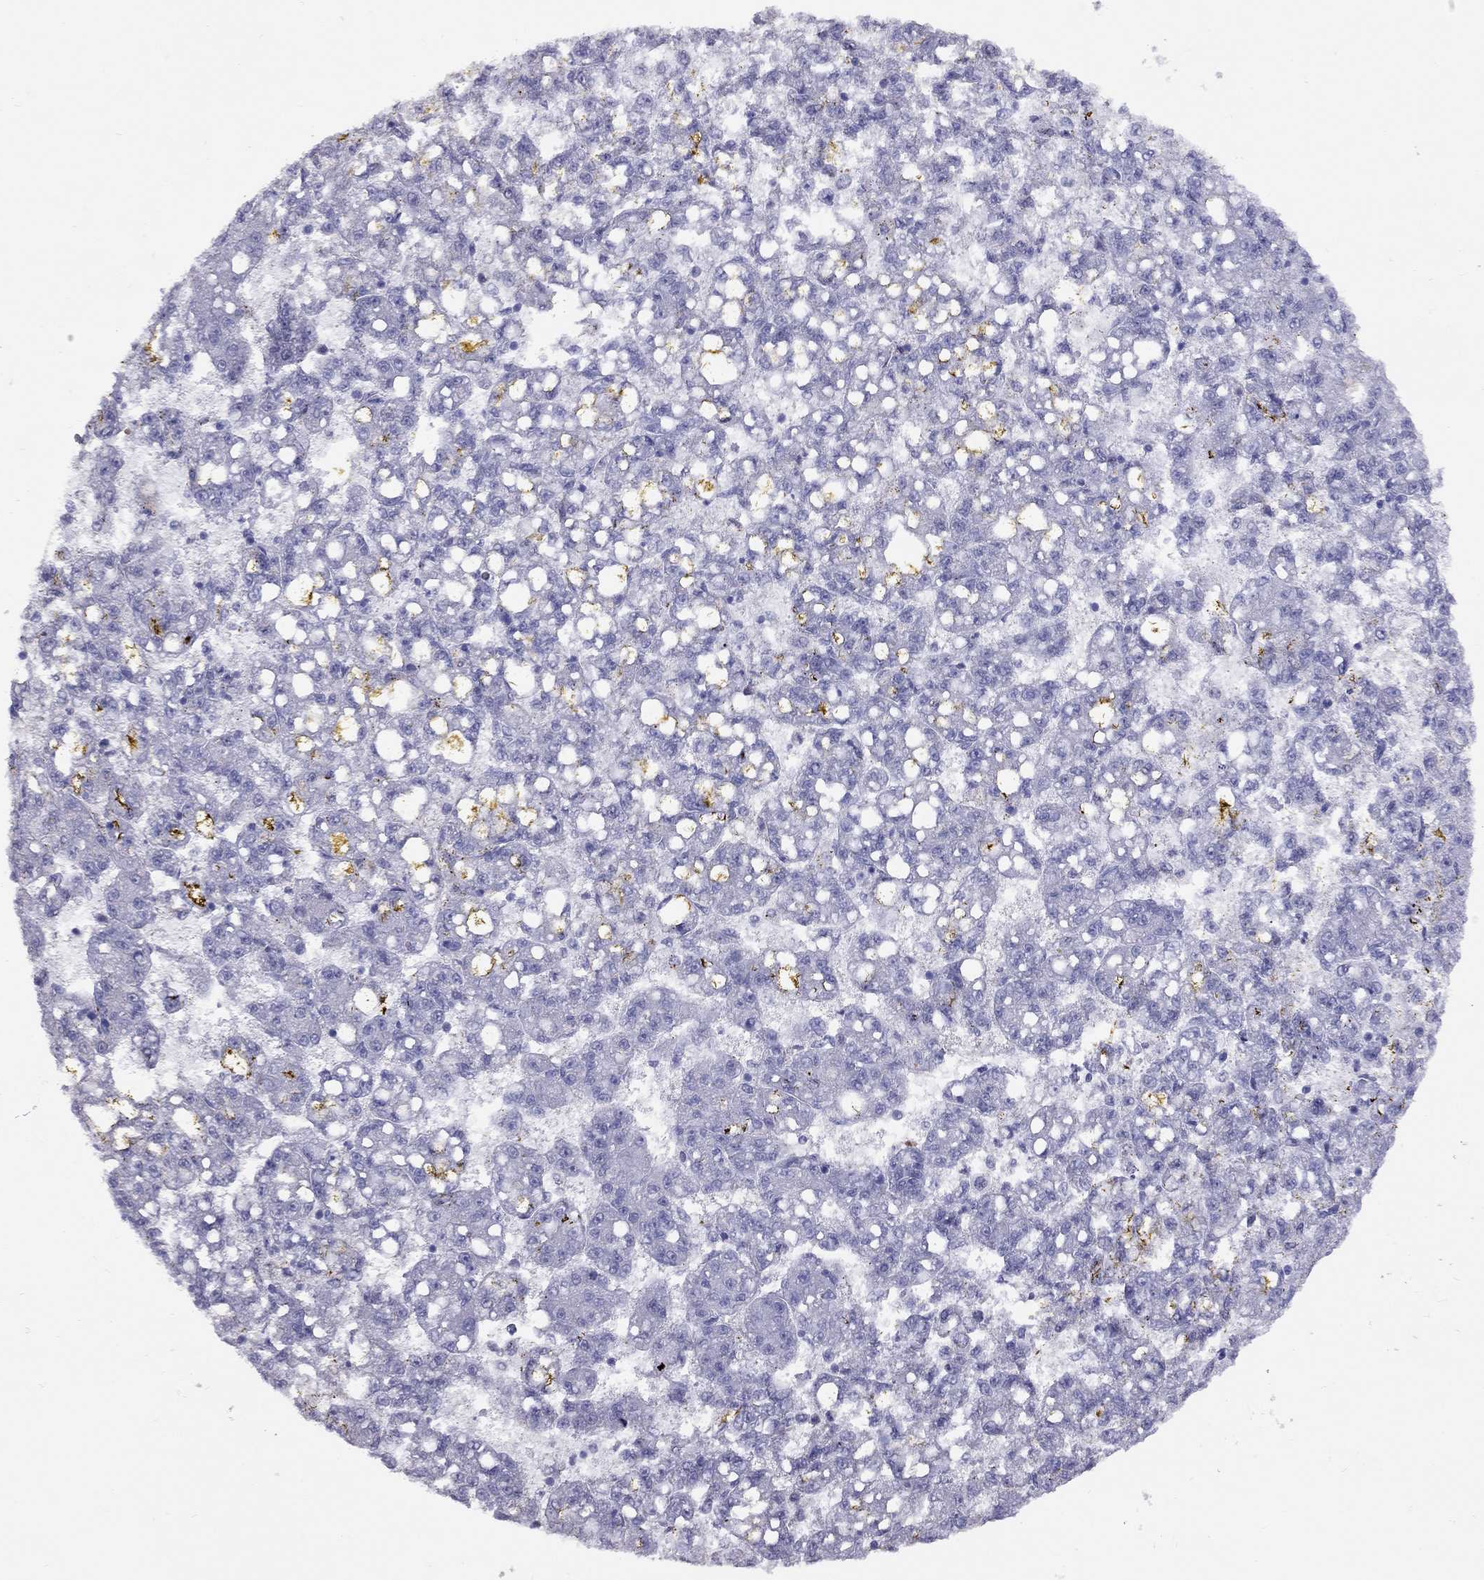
{"staining": {"intensity": "negative", "quantity": "none", "location": "none"}, "tissue": "liver cancer", "cell_type": "Tumor cells", "image_type": "cancer", "snomed": [{"axis": "morphology", "description": "Carcinoma, Hepatocellular, NOS"}, {"axis": "topography", "description": "Liver"}], "caption": "Liver cancer (hepatocellular carcinoma) stained for a protein using IHC displays no staining tumor cells.", "gene": "MAGEB4", "patient": {"sex": "female", "age": 65}}